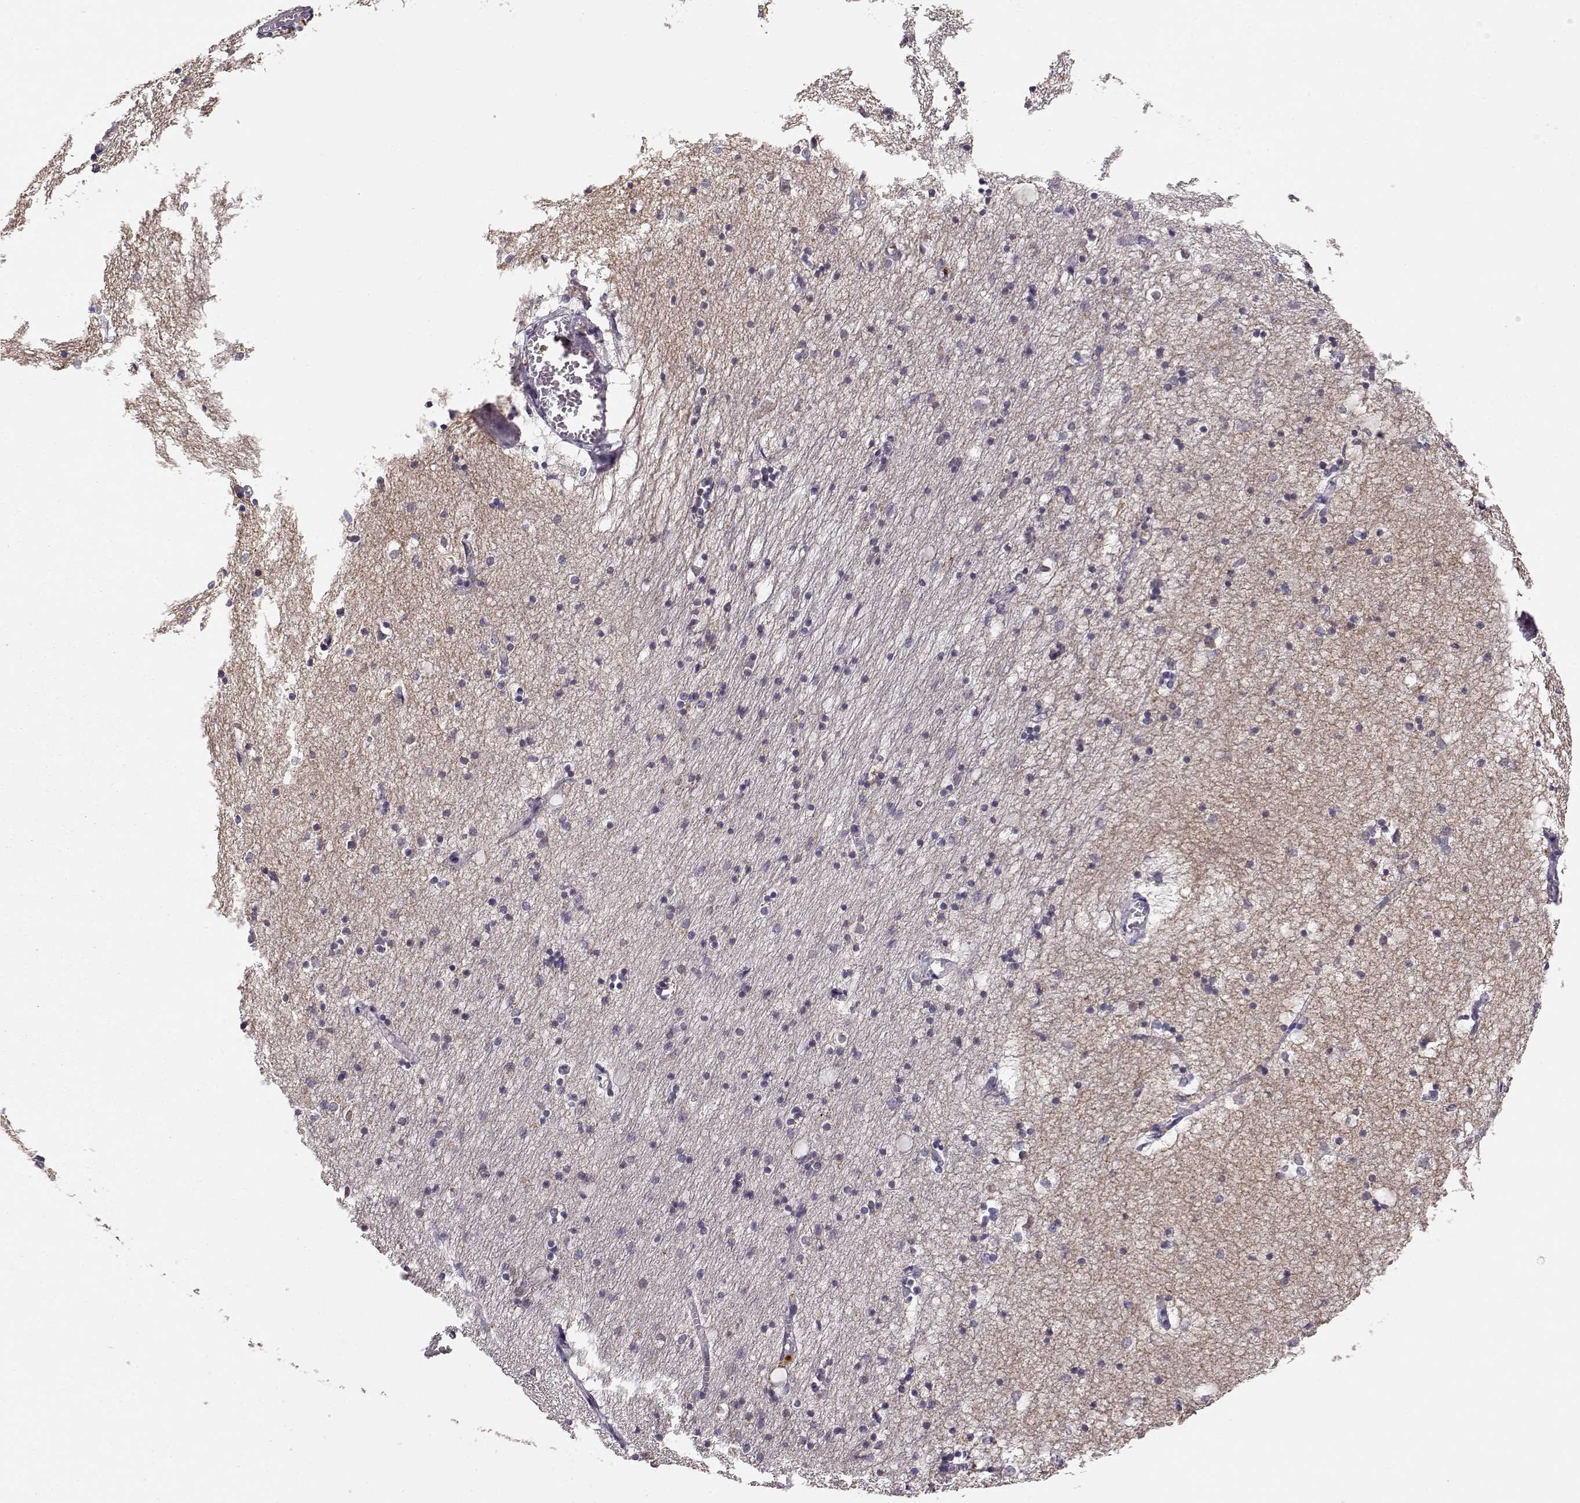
{"staining": {"intensity": "weak", "quantity": "25%-75%", "location": "cytoplasmic/membranous"}, "tissue": "hippocampus", "cell_type": "Glial cells", "image_type": "normal", "snomed": [{"axis": "morphology", "description": "Normal tissue, NOS"}, {"axis": "topography", "description": "Lateral ventricle wall"}, {"axis": "topography", "description": "Hippocampus"}], "caption": "The immunohistochemical stain shows weak cytoplasmic/membranous staining in glial cells of unremarkable hippocampus. The protein of interest is stained brown, and the nuclei are stained in blue (DAB (3,3'-diaminobenzidine) IHC with brightfield microscopy, high magnification).", "gene": "ARHGEF2", "patient": {"sex": "female", "age": 63}}